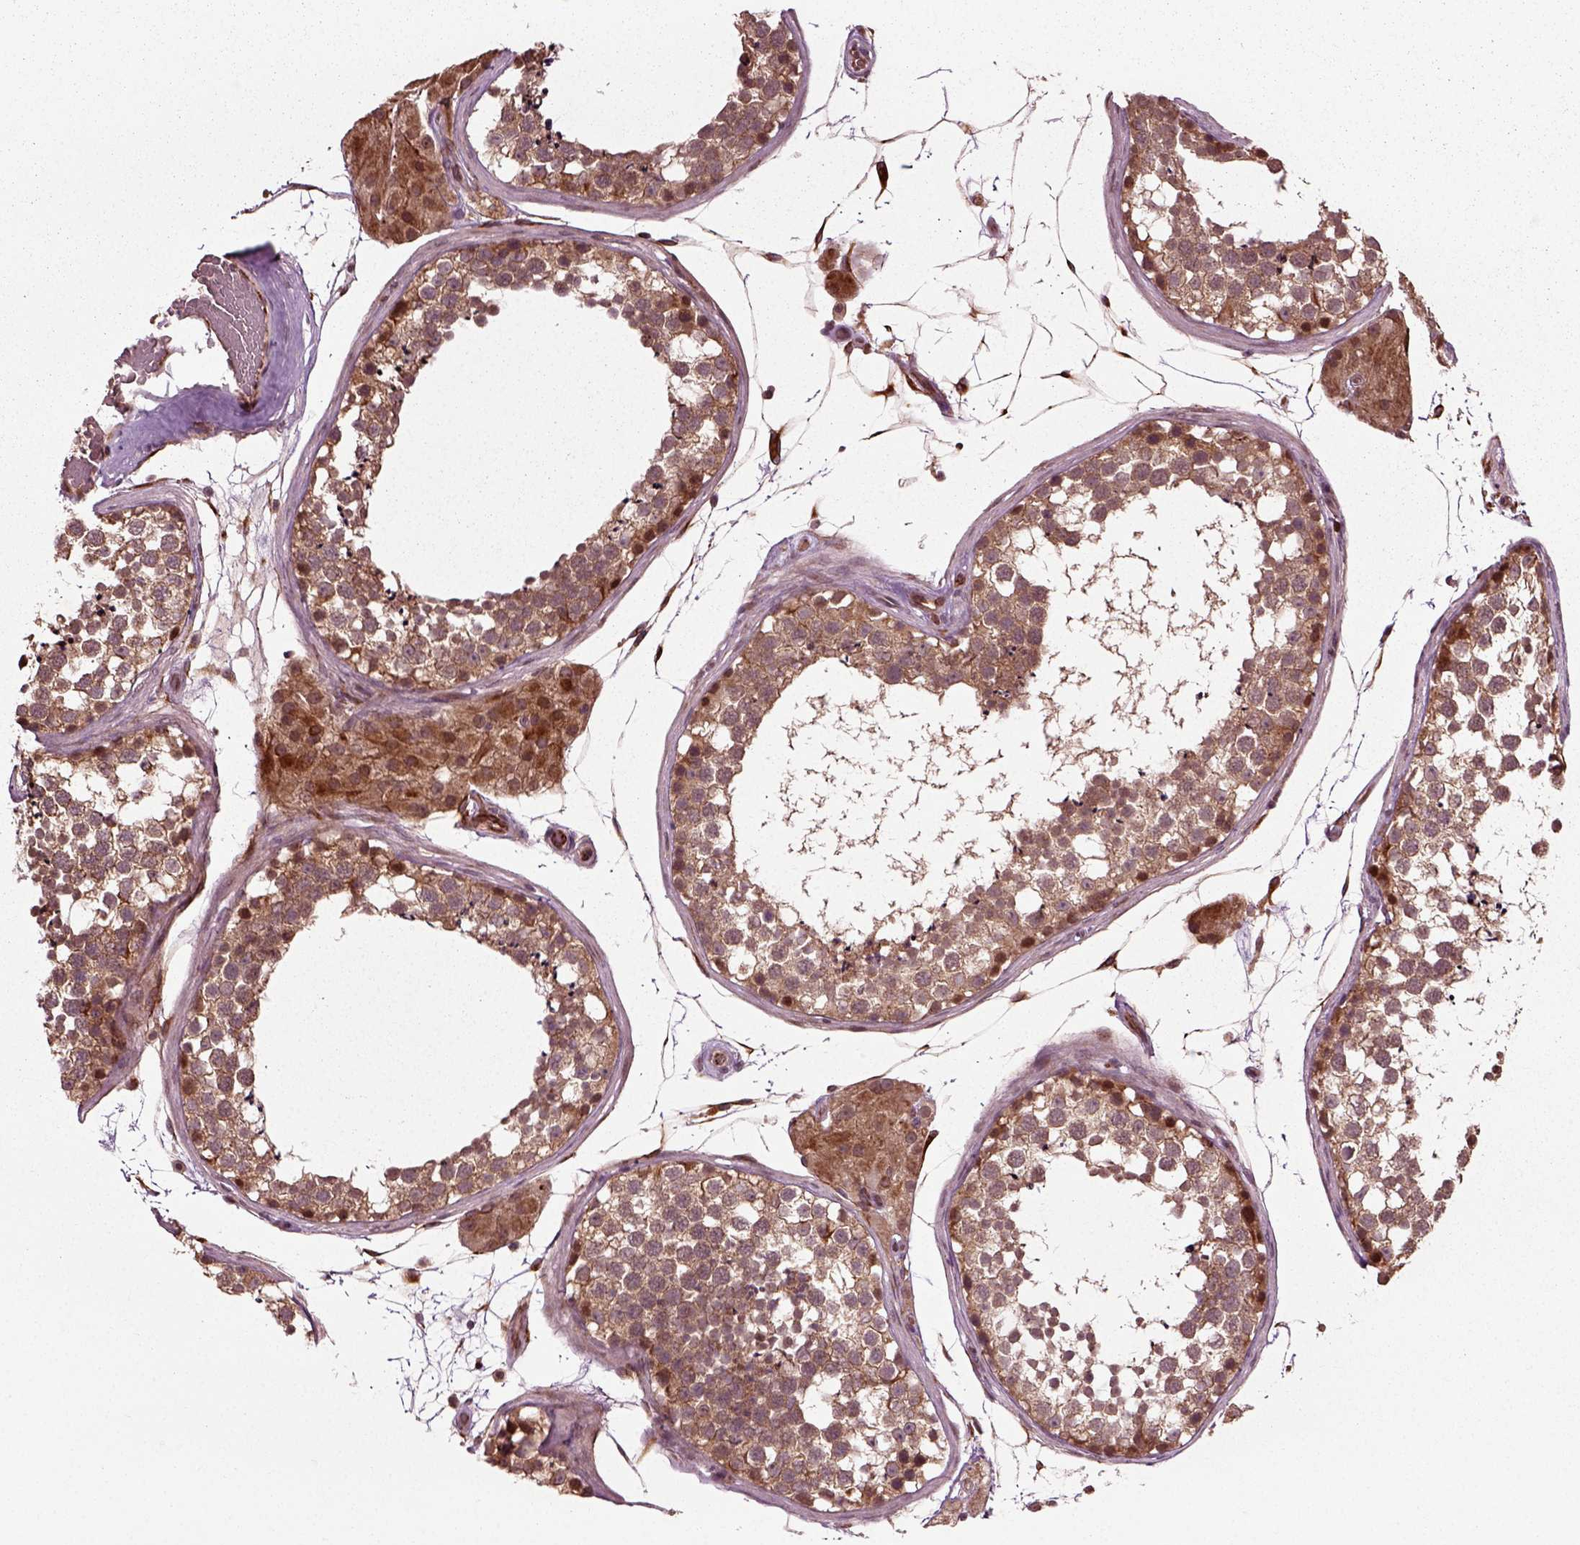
{"staining": {"intensity": "moderate", "quantity": ">75%", "location": "cytoplasmic/membranous"}, "tissue": "testis", "cell_type": "Cells in seminiferous ducts", "image_type": "normal", "snomed": [{"axis": "morphology", "description": "Normal tissue, NOS"}, {"axis": "morphology", "description": "Seminoma, NOS"}, {"axis": "topography", "description": "Testis"}], "caption": "DAB immunohistochemical staining of unremarkable human testis shows moderate cytoplasmic/membranous protein staining in about >75% of cells in seminiferous ducts.", "gene": "PLCD3", "patient": {"sex": "male", "age": 65}}